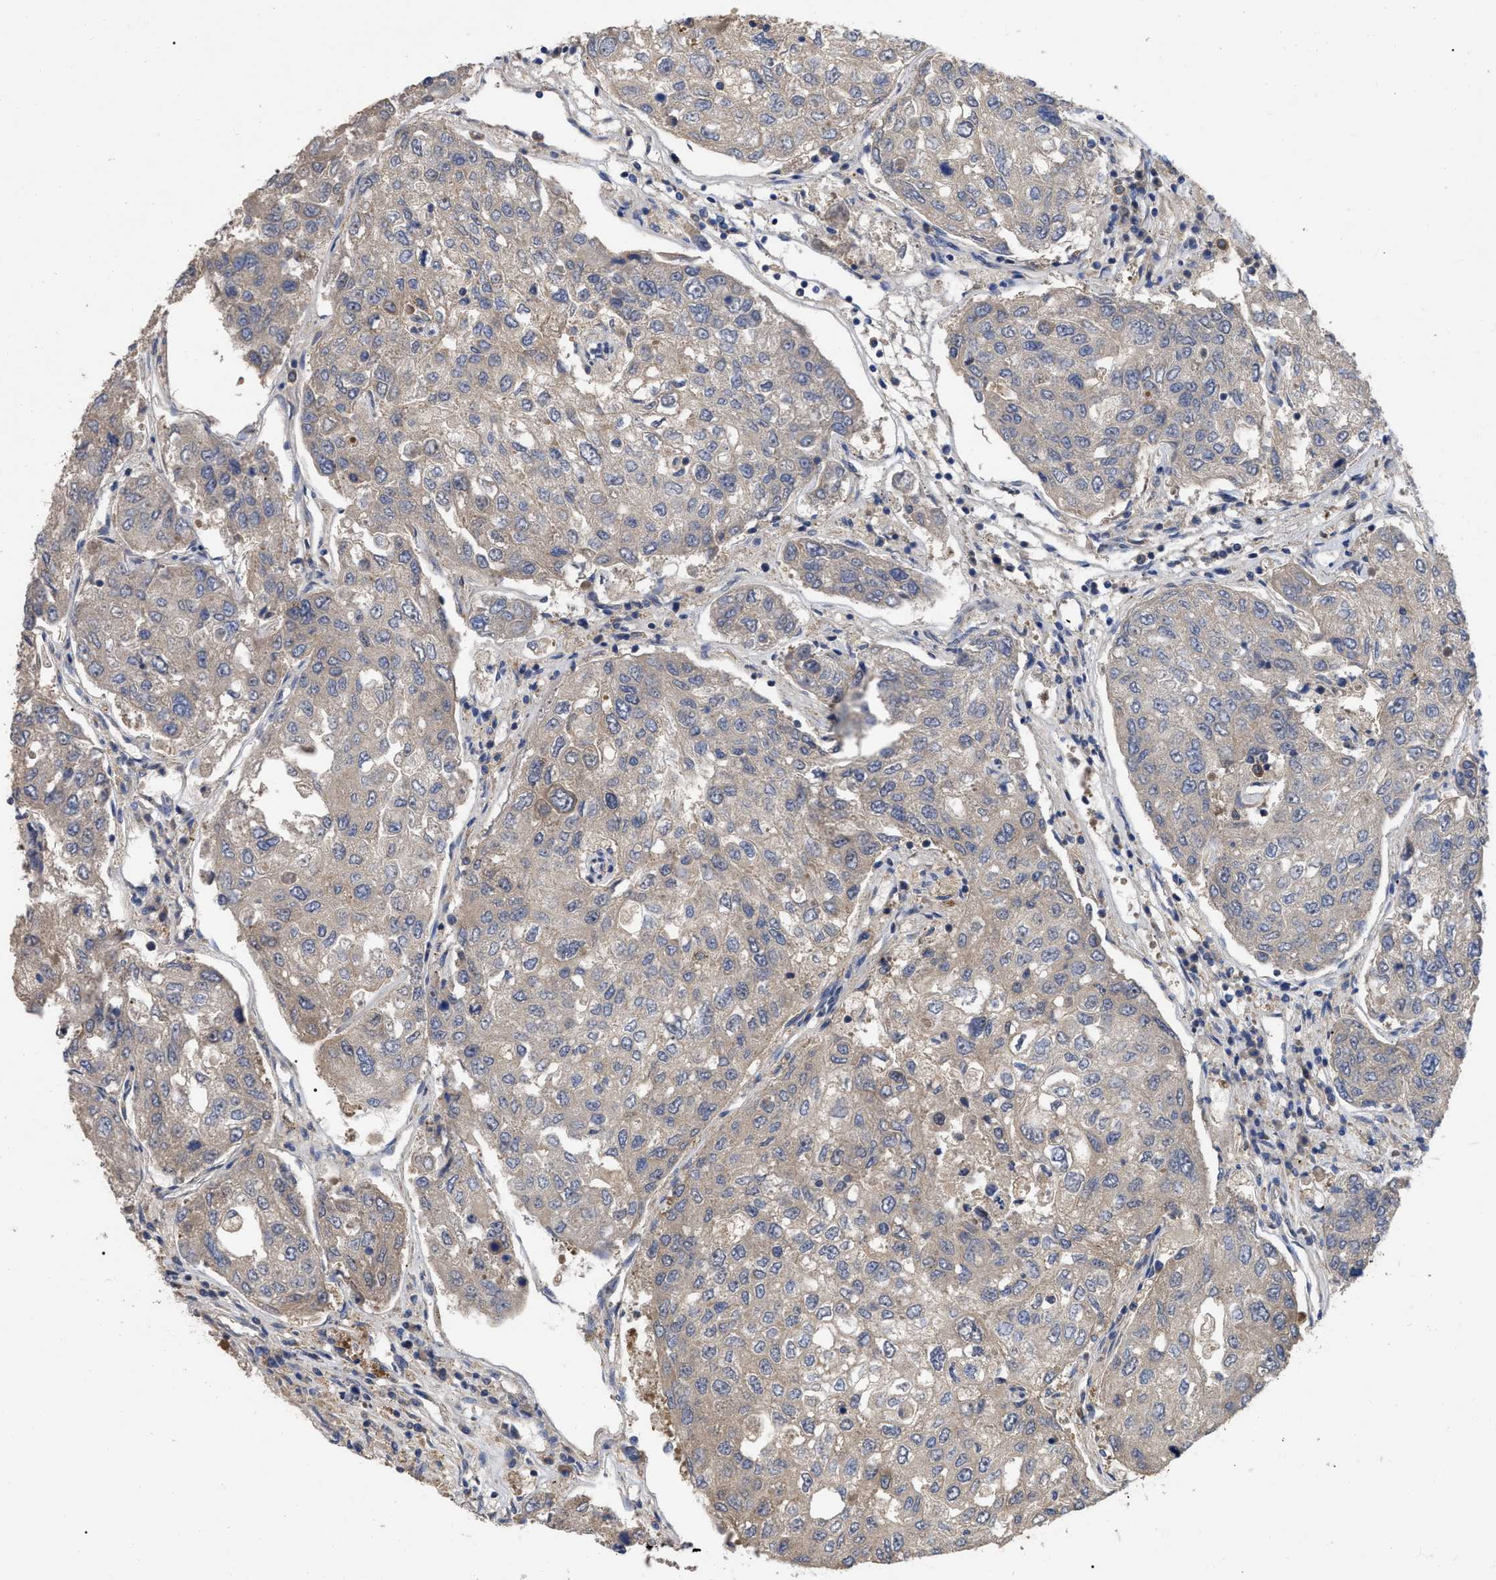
{"staining": {"intensity": "moderate", "quantity": "<25%", "location": "cytoplasmic/membranous"}, "tissue": "urothelial cancer", "cell_type": "Tumor cells", "image_type": "cancer", "snomed": [{"axis": "morphology", "description": "Urothelial carcinoma, High grade"}, {"axis": "topography", "description": "Lymph node"}, {"axis": "topography", "description": "Urinary bladder"}], "caption": "The immunohistochemical stain highlights moderate cytoplasmic/membranous staining in tumor cells of urothelial cancer tissue.", "gene": "RAP1GDS1", "patient": {"sex": "male", "age": 51}}